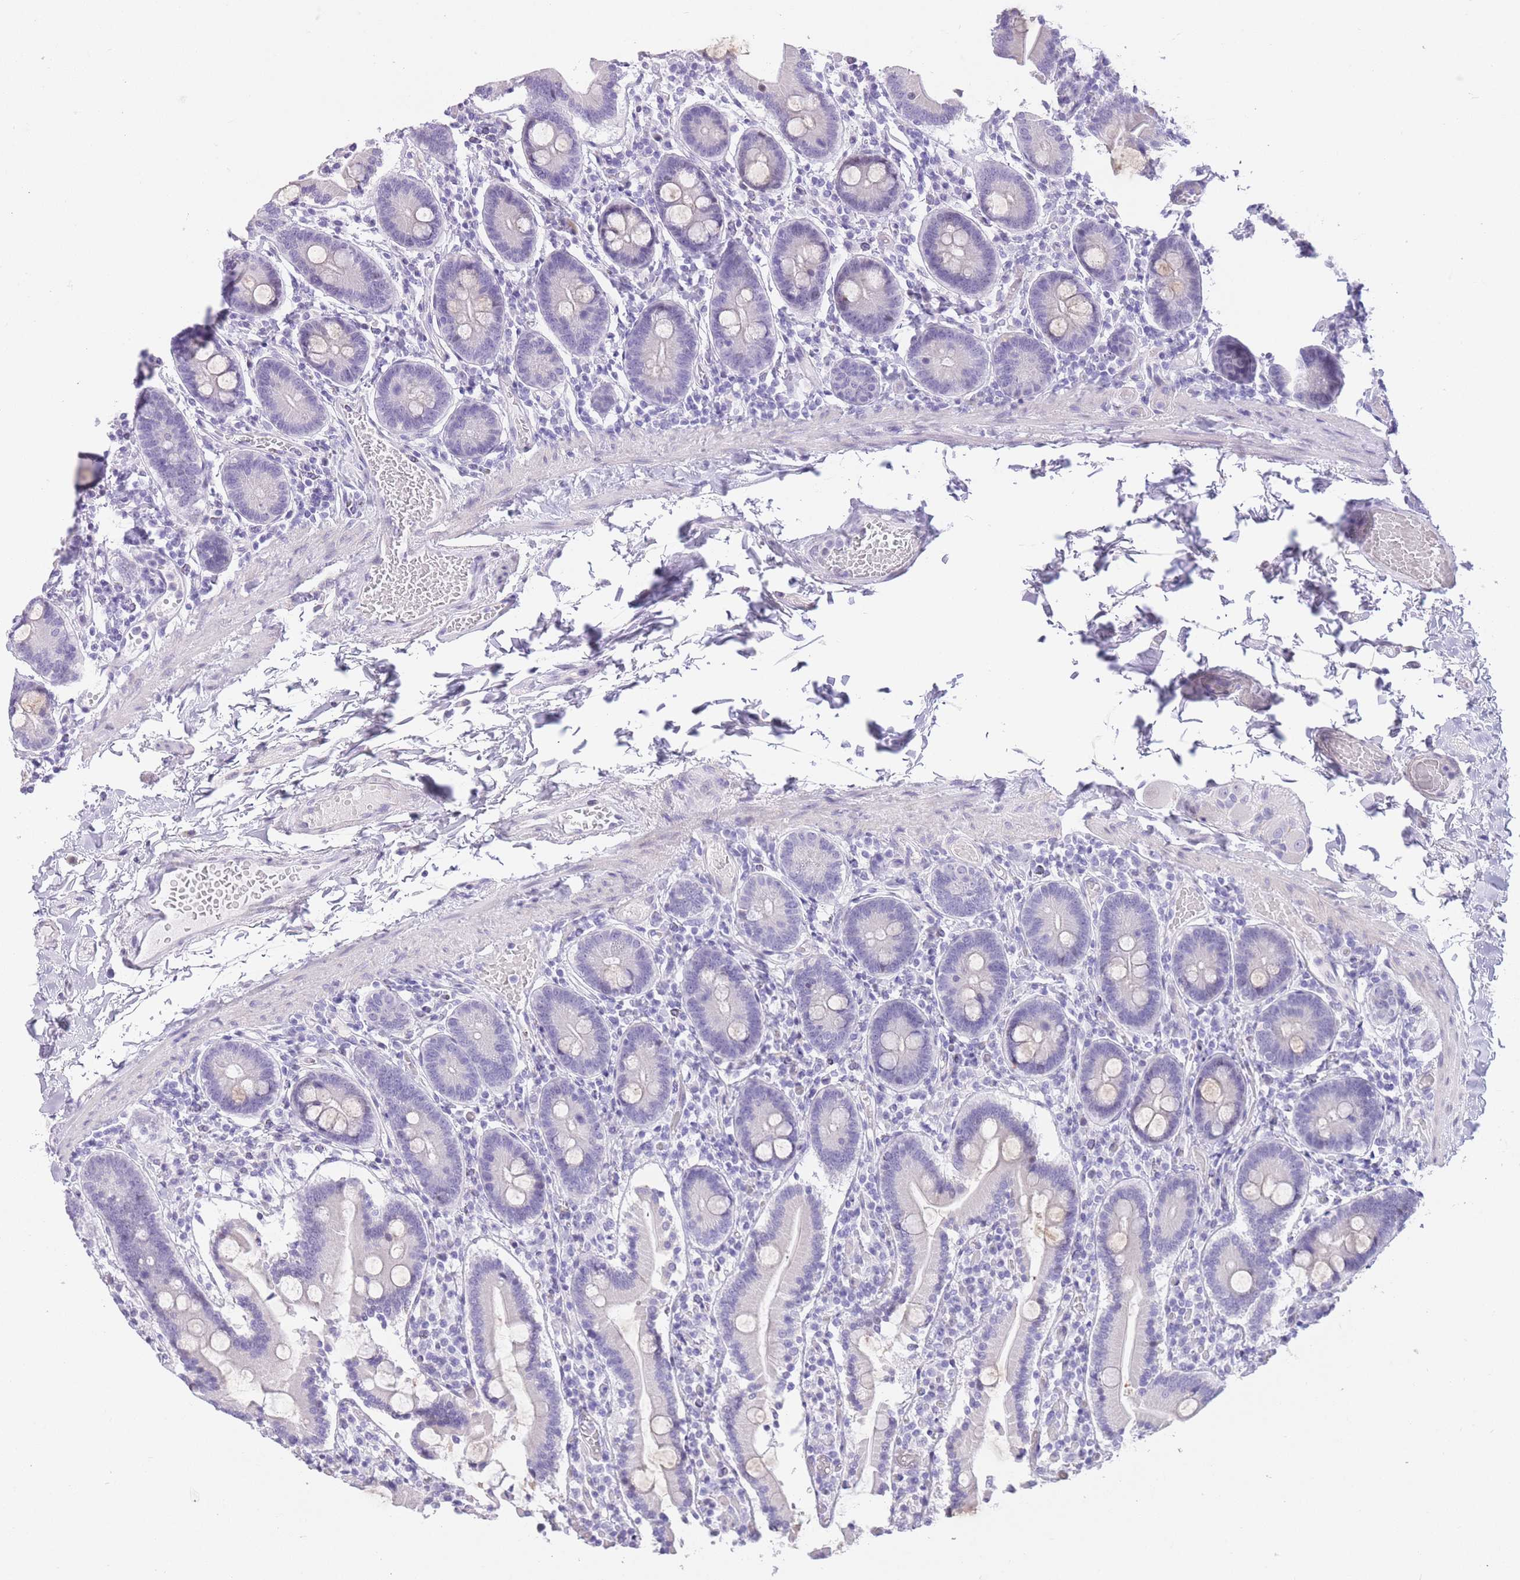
{"staining": {"intensity": "negative", "quantity": "none", "location": "none"}, "tissue": "duodenum", "cell_type": "Glandular cells", "image_type": "normal", "snomed": [{"axis": "morphology", "description": "Normal tissue, NOS"}, {"axis": "topography", "description": "Duodenum"}], "caption": "The IHC photomicrograph has no significant positivity in glandular cells of duodenum.", "gene": "WDR70", "patient": {"sex": "male", "age": 55}}